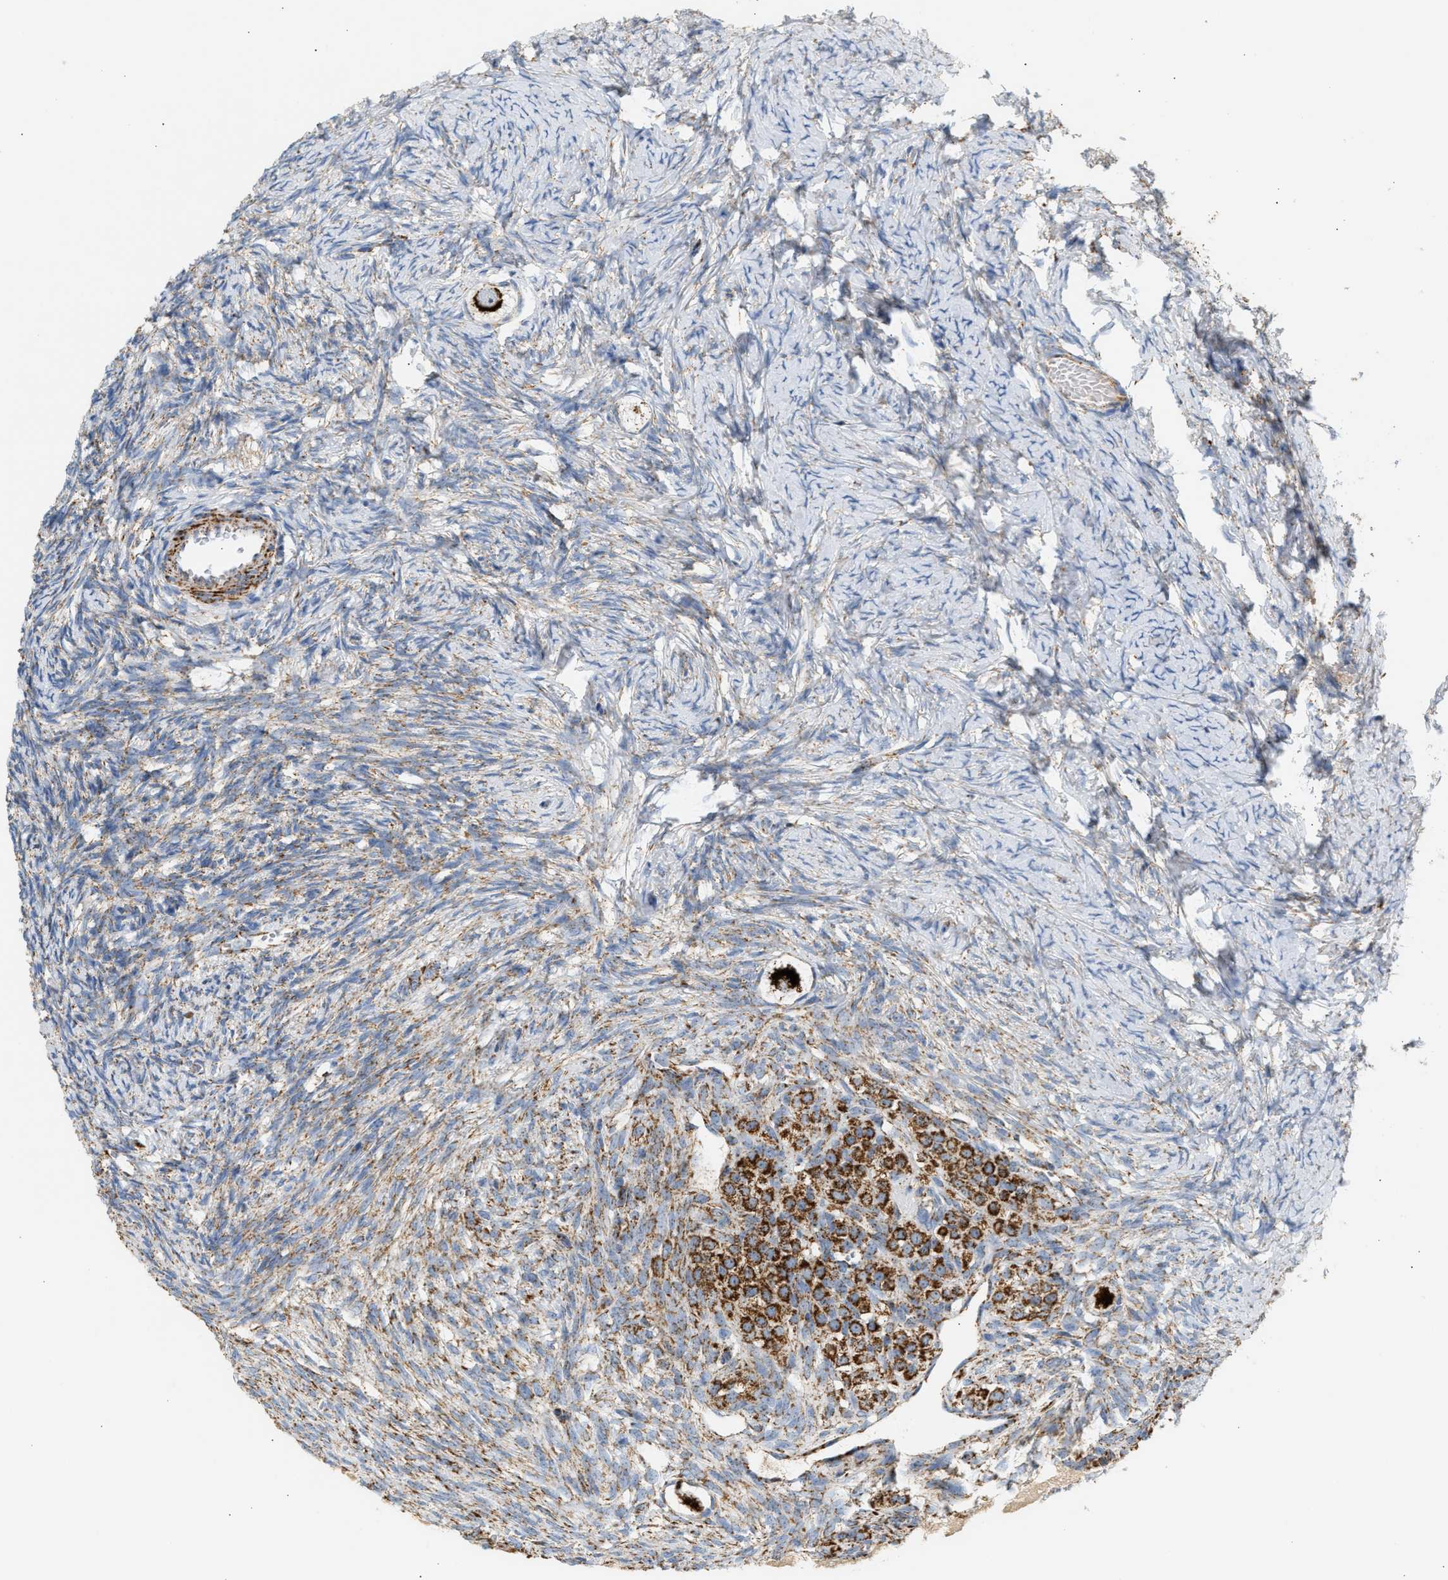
{"staining": {"intensity": "strong", "quantity": ">75%", "location": "cytoplasmic/membranous"}, "tissue": "ovary", "cell_type": "Follicle cells", "image_type": "normal", "snomed": [{"axis": "morphology", "description": "Normal tissue, NOS"}, {"axis": "topography", "description": "Ovary"}], "caption": "About >75% of follicle cells in normal human ovary show strong cytoplasmic/membranous protein expression as visualized by brown immunohistochemical staining.", "gene": "OGDH", "patient": {"sex": "female", "age": 27}}